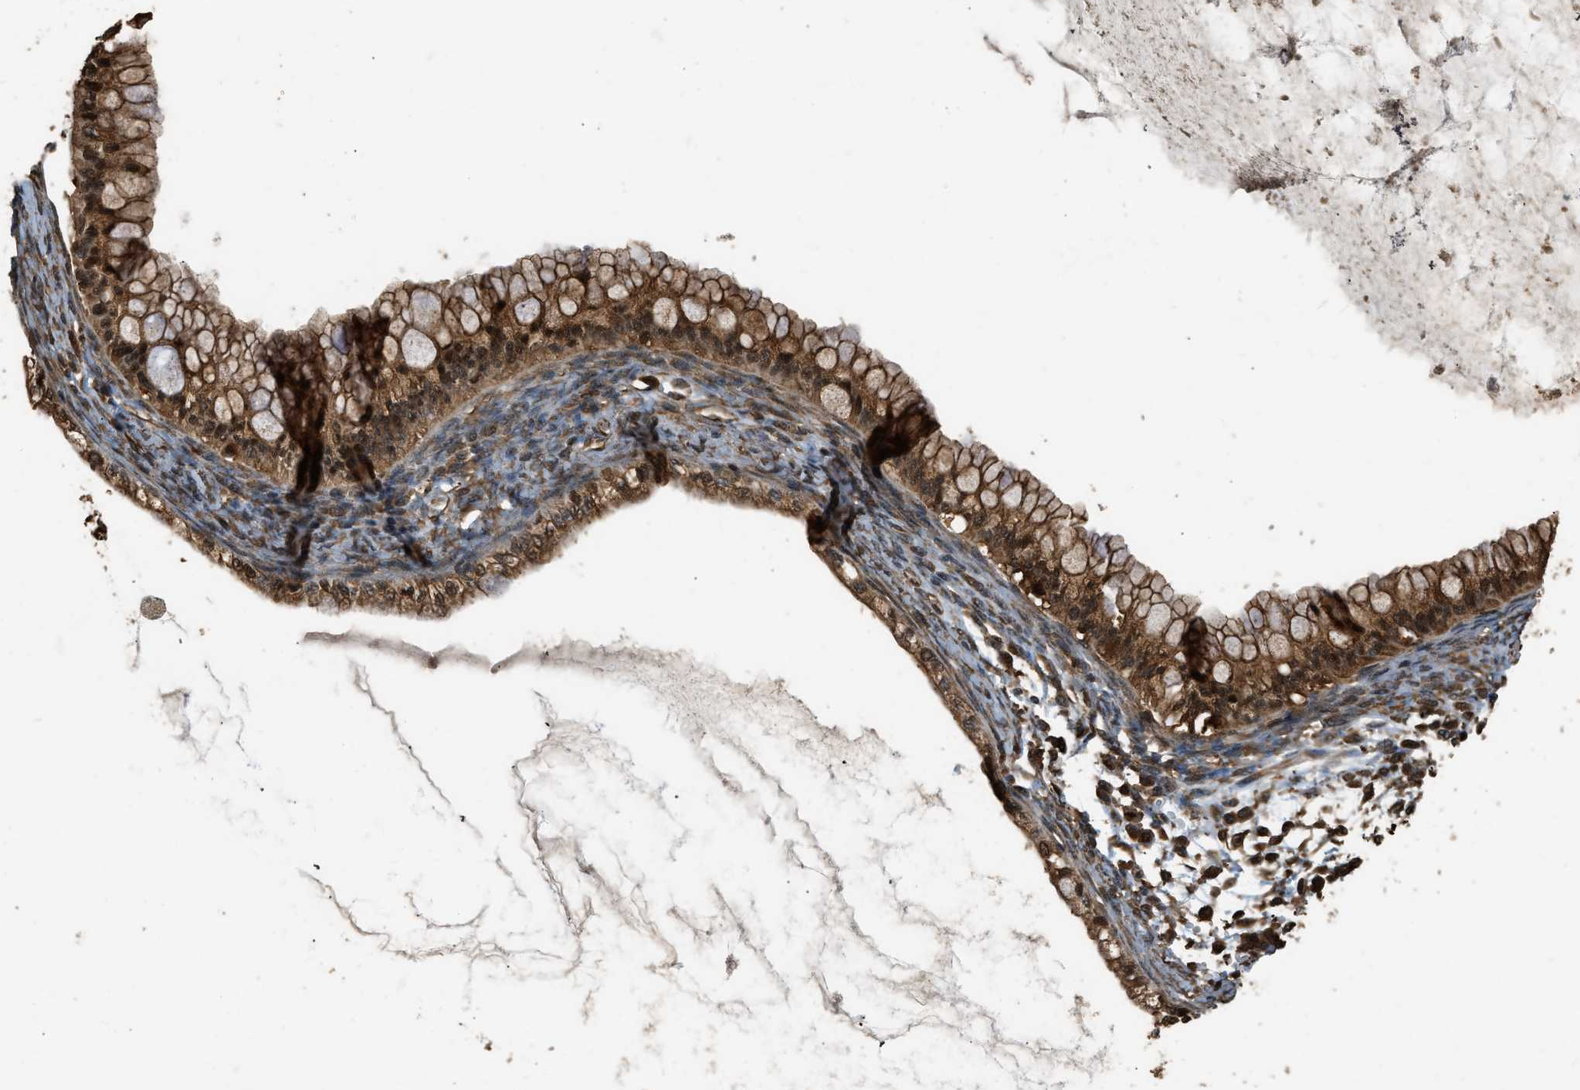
{"staining": {"intensity": "strong", "quantity": ">75%", "location": "cytoplasmic/membranous,nuclear"}, "tissue": "ovarian cancer", "cell_type": "Tumor cells", "image_type": "cancer", "snomed": [{"axis": "morphology", "description": "Cystadenocarcinoma, mucinous, NOS"}, {"axis": "topography", "description": "Ovary"}], "caption": "Immunohistochemistry (IHC) (DAB (3,3'-diaminobenzidine)) staining of human mucinous cystadenocarcinoma (ovarian) shows strong cytoplasmic/membranous and nuclear protein expression in about >75% of tumor cells.", "gene": "RAP2A", "patient": {"sex": "female", "age": 57}}